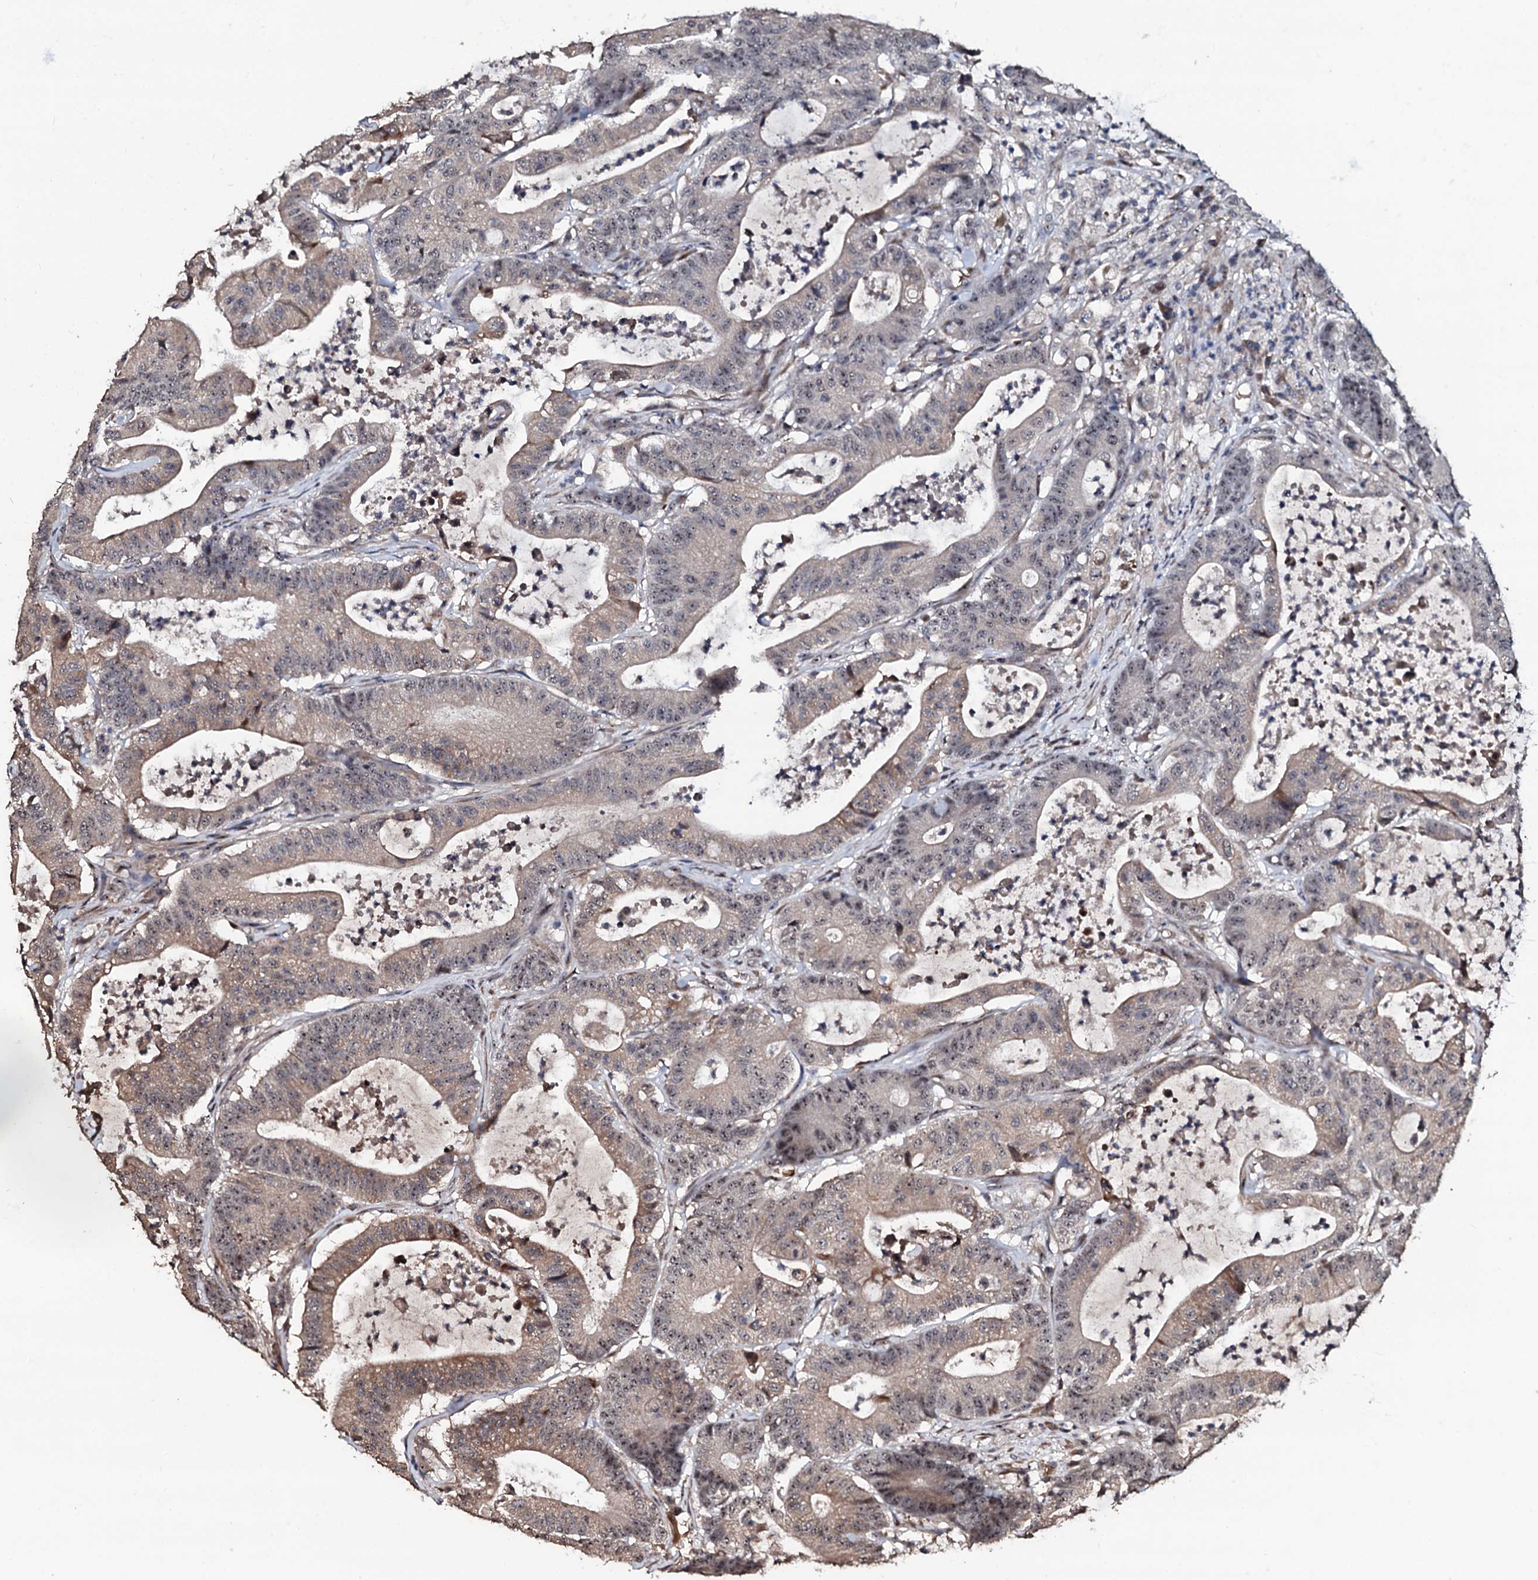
{"staining": {"intensity": "weak", "quantity": ">75%", "location": "cytoplasmic/membranous,nuclear"}, "tissue": "colorectal cancer", "cell_type": "Tumor cells", "image_type": "cancer", "snomed": [{"axis": "morphology", "description": "Adenocarcinoma, NOS"}, {"axis": "topography", "description": "Colon"}], "caption": "This is a histology image of IHC staining of colorectal adenocarcinoma, which shows weak staining in the cytoplasmic/membranous and nuclear of tumor cells.", "gene": "SUPT7L", "patient": {"sex": "female", "age": 84}}